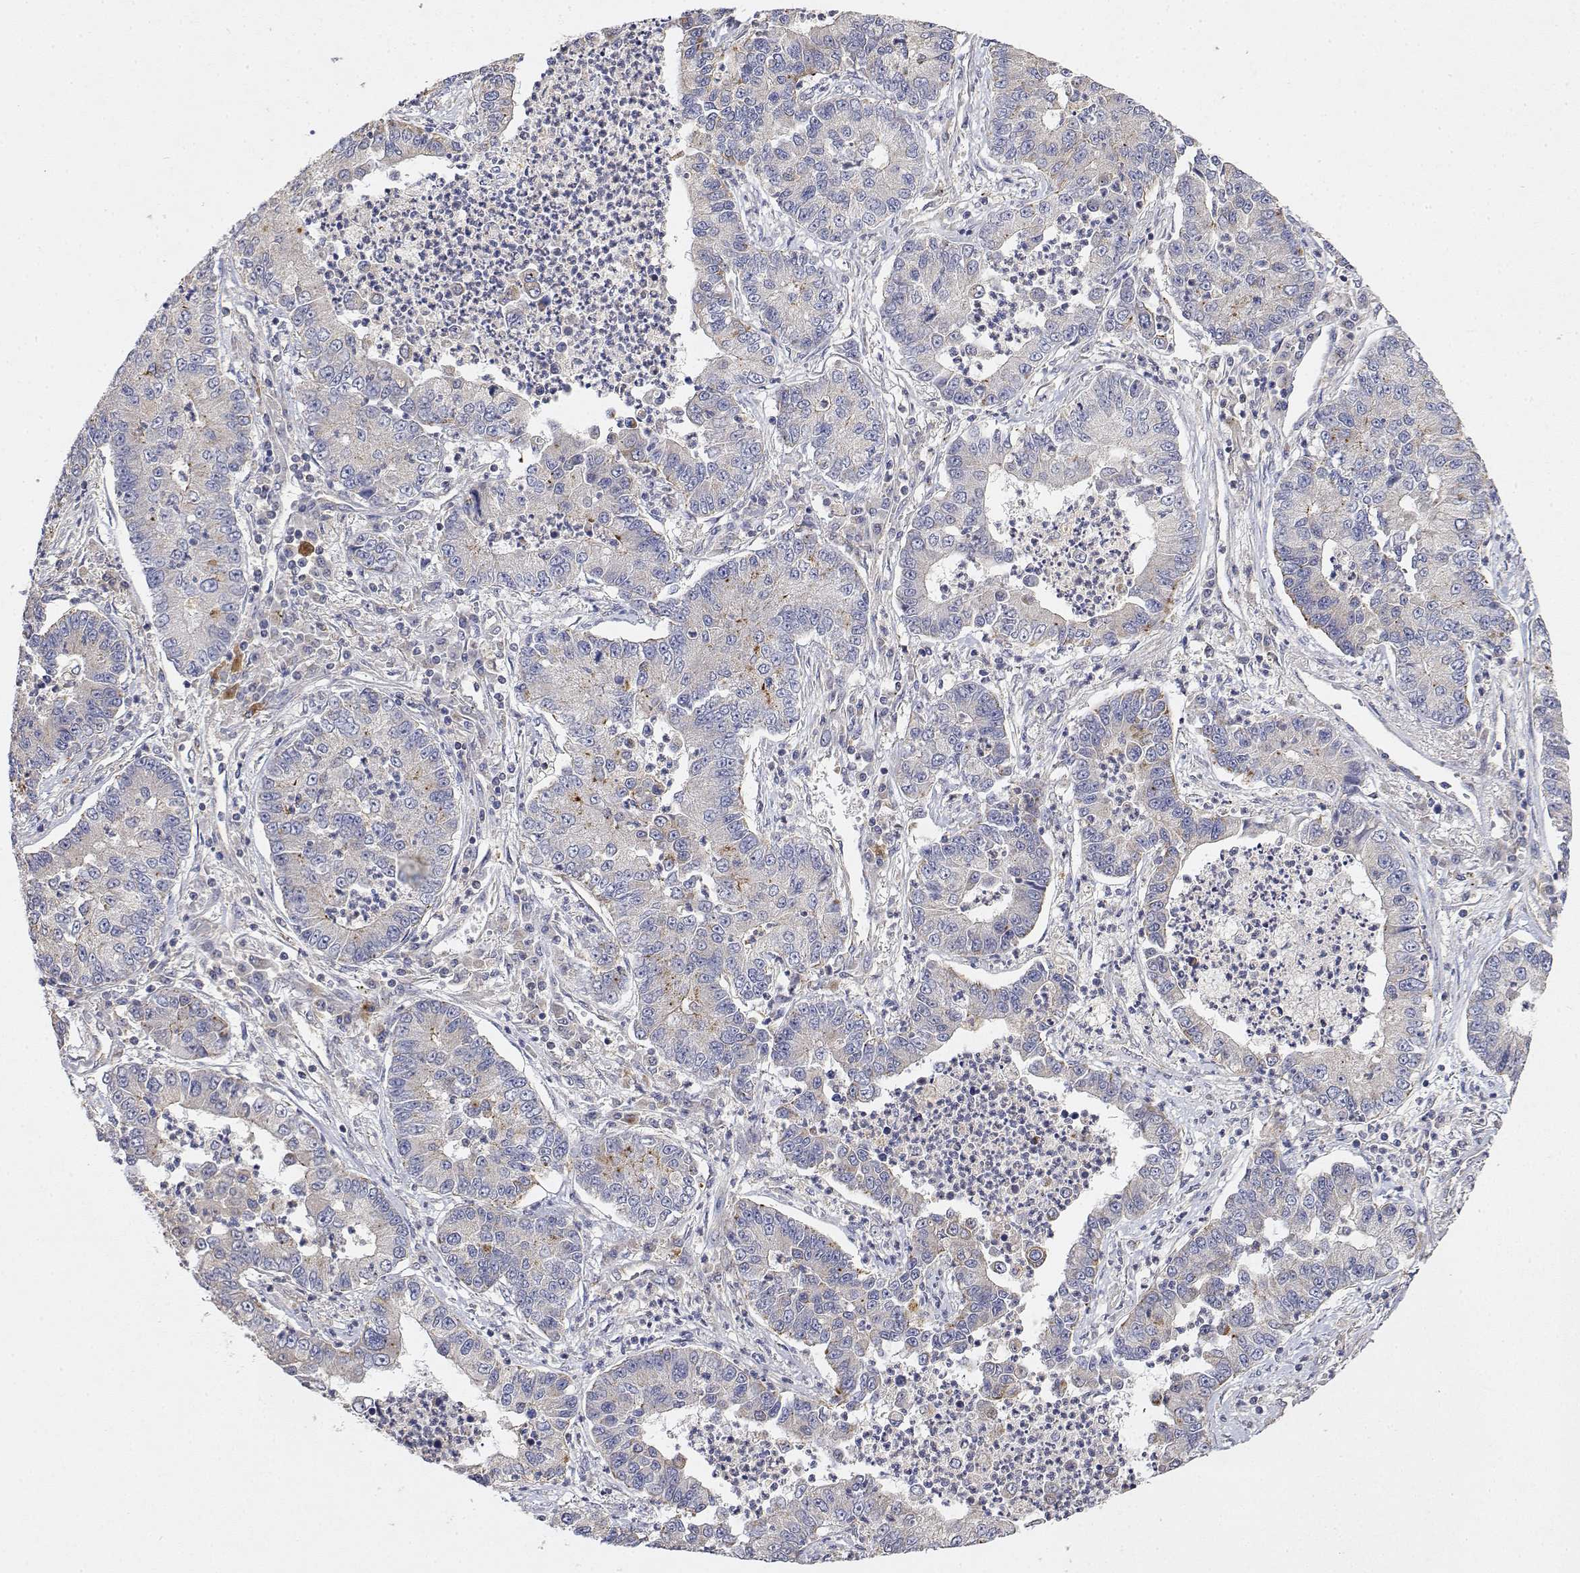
{"staining": {"intensity": "moderate", "quantity": "<25%", "location": "cytoplasmic/membranous"}, "tissue": "lung cancer", "cell_type": "Tumor cells", "image_type": "cancer", "snomed": [{"axis": "morphology", "description": "Adenocarcinoma, NOS"}, {"axis": "topography", "description": "Lung"}], "caption": "A brown stain labels moderate cytoplasmic/membranous positivity of a protein in human lung cancer (adenocarcinoma) tumor cells.", "gene": "LONRF3", "patient": {"sex": "female", "age": 57}}